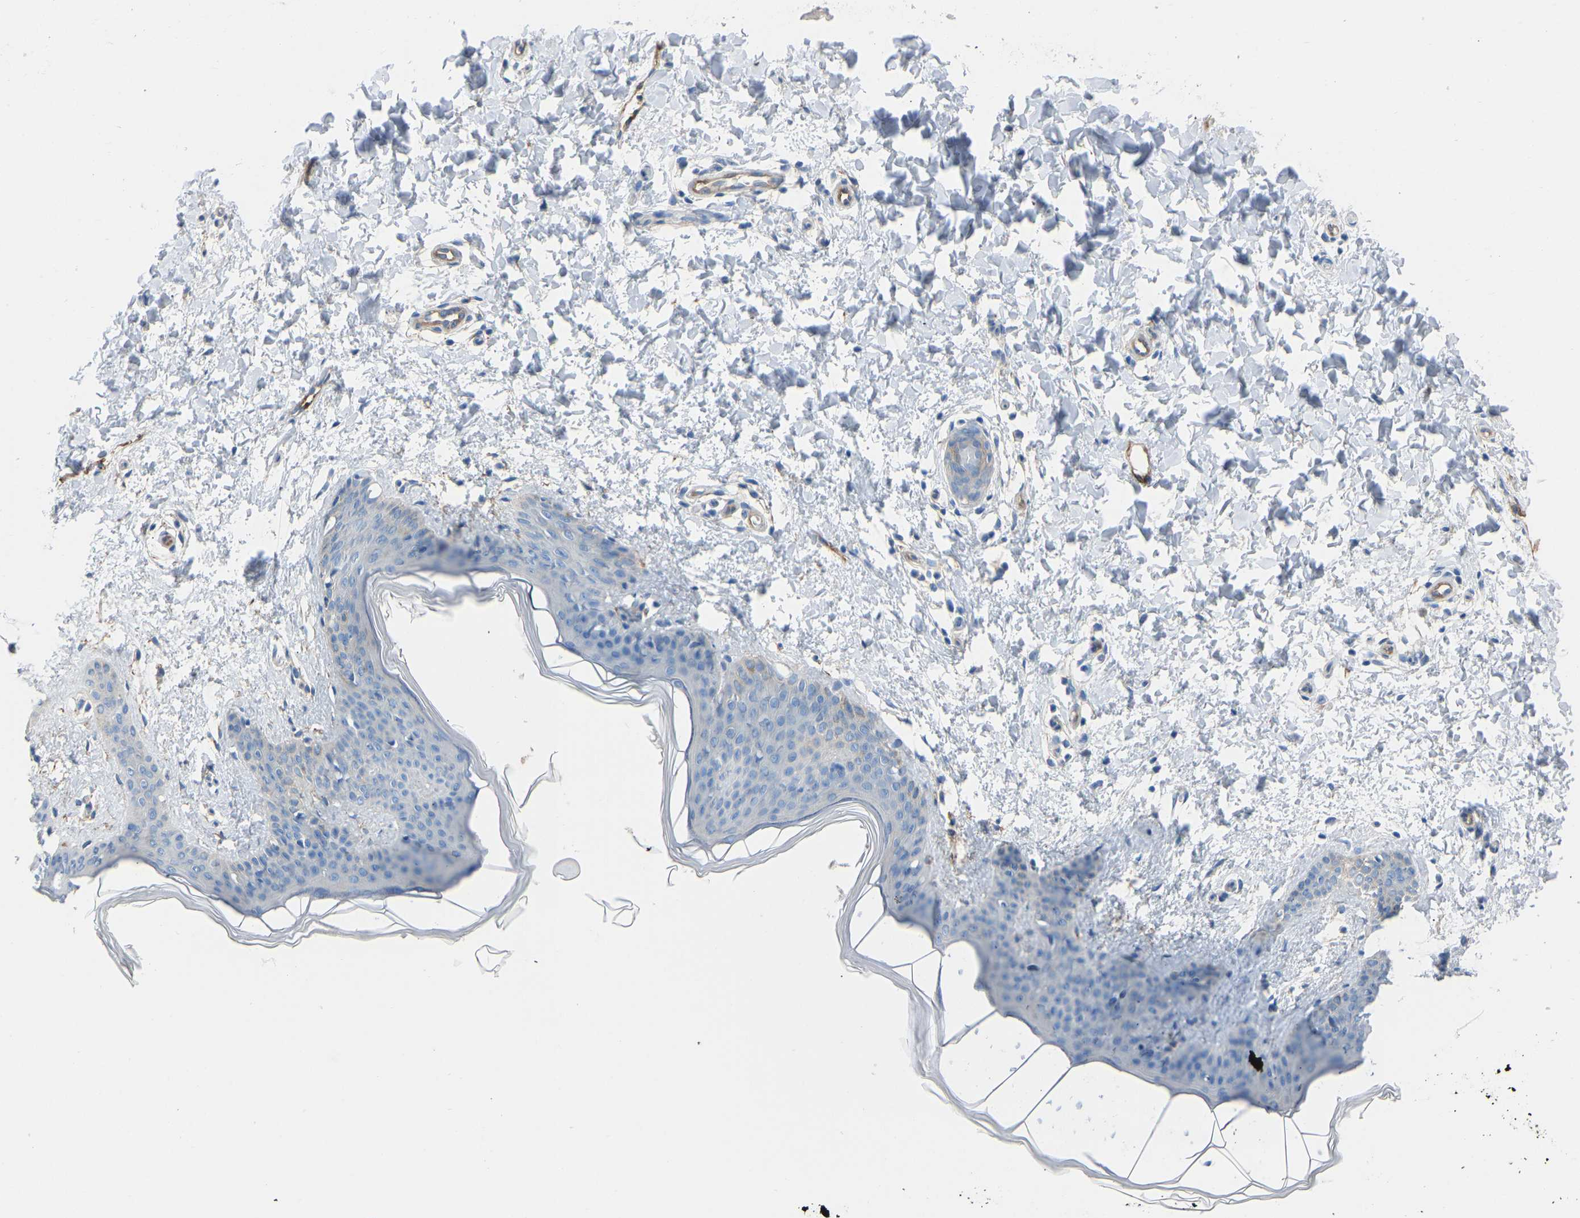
{"staining": {"intensity": "negative", "quantity": "none", "location": "none"}, "tissue": "skin", "cell_type": "Fibroblasts", "image_type": "normal", "snomed": [{"axis": "morphology", "description": "Normal tissue, NOS"}, {"axis": "topography", "description": "Skin"}], "caption": "Fibroblasts show no significant protein expression in normal skin.", "gene": "MYH10", "patient": {"sex": "female", "age": 17}}